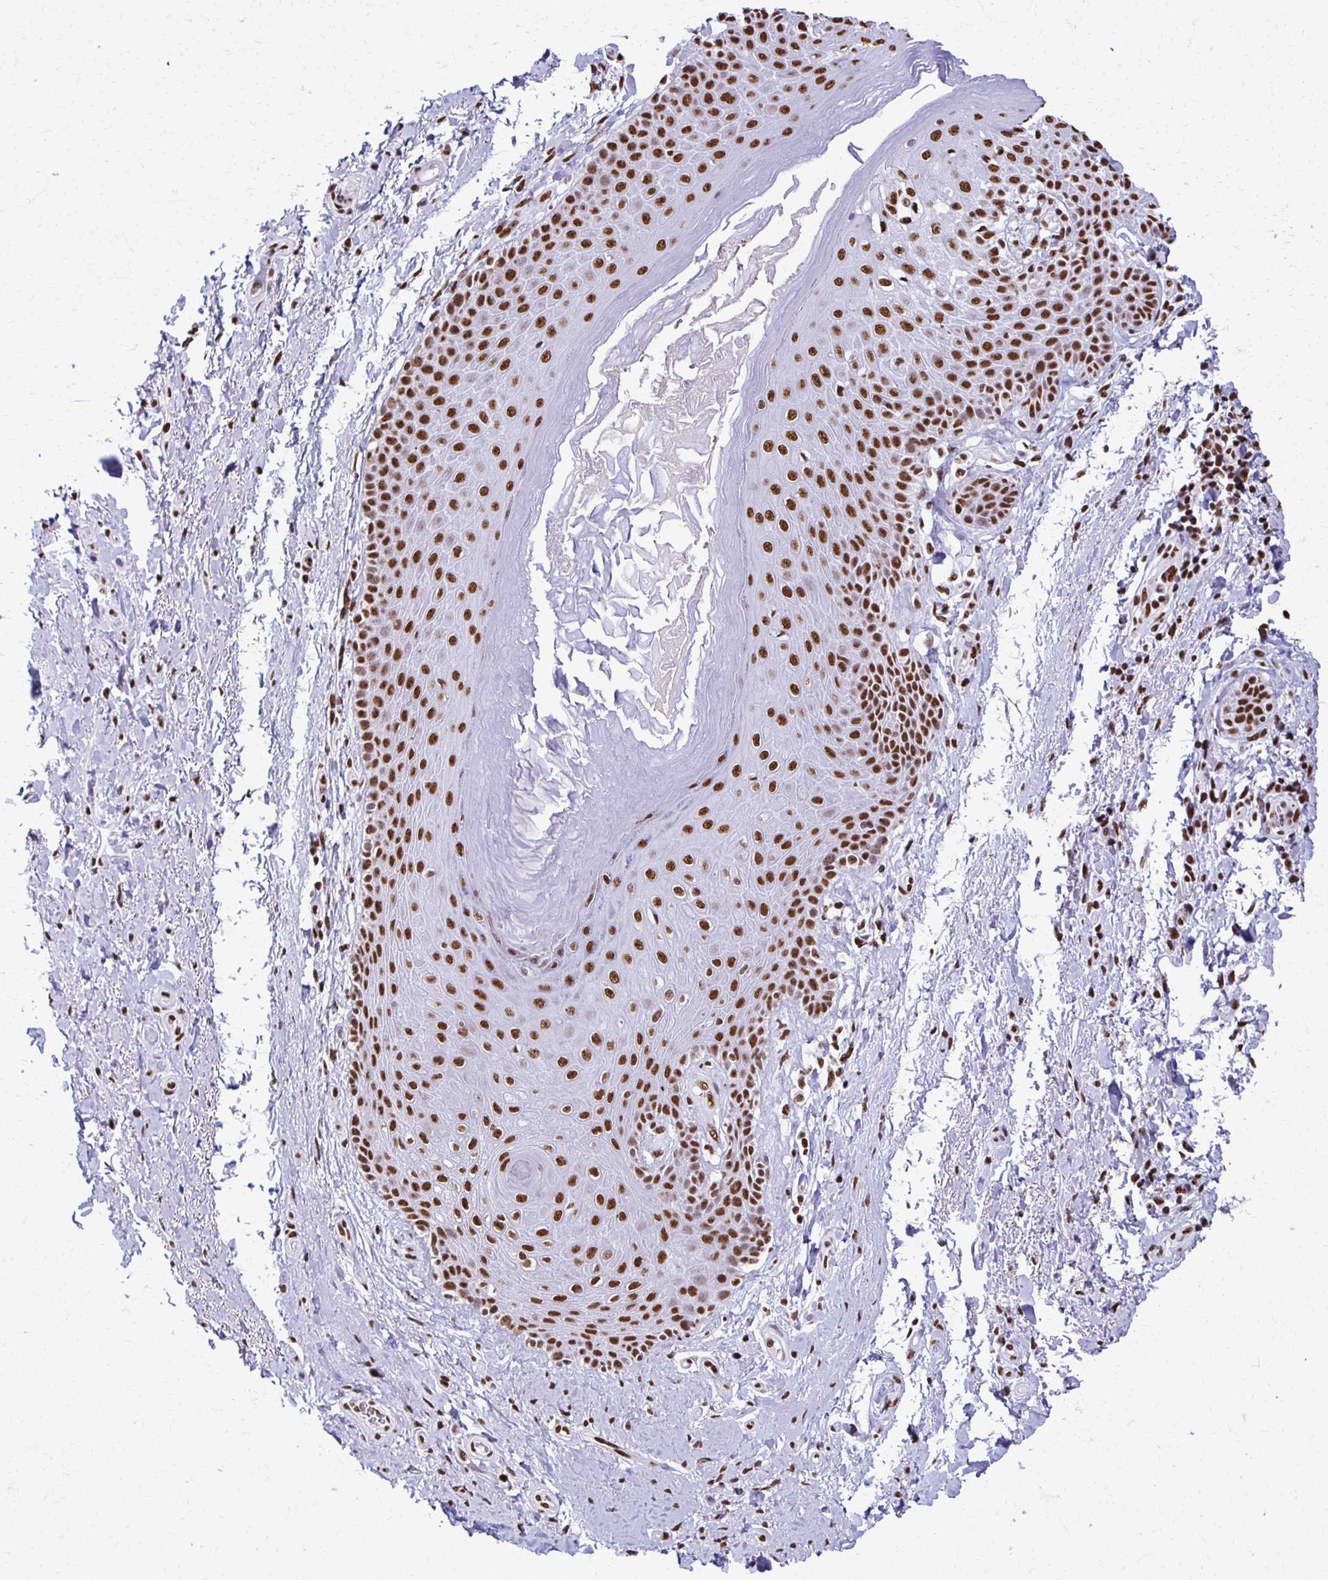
{"staining": {"intensity": "strong", "quantity": "<25%", "location": "nuclear"}, "tissue": "adipose tissue", "cell_type": "Adipocytes", "image_type": "normal", "snomed": [{"axis": "morphology", "description": "Normal tissue, NOS"}, {"axis": "topography", "description": "Peripheral nerve tissue"}], "caption": "DAB (3,3'-diaminobenzidine) immunohistochemical staining of normal human adipose tissue demonstrates strong nuclear protein expression in about <25% of adipocytes. The staining is performed using DAB brown chromogen to label protein expression. The nuclei are counter-stained blue using hematoxylin.", "gene": "NONO", "patient": {"sex": "male", "age": 51}}